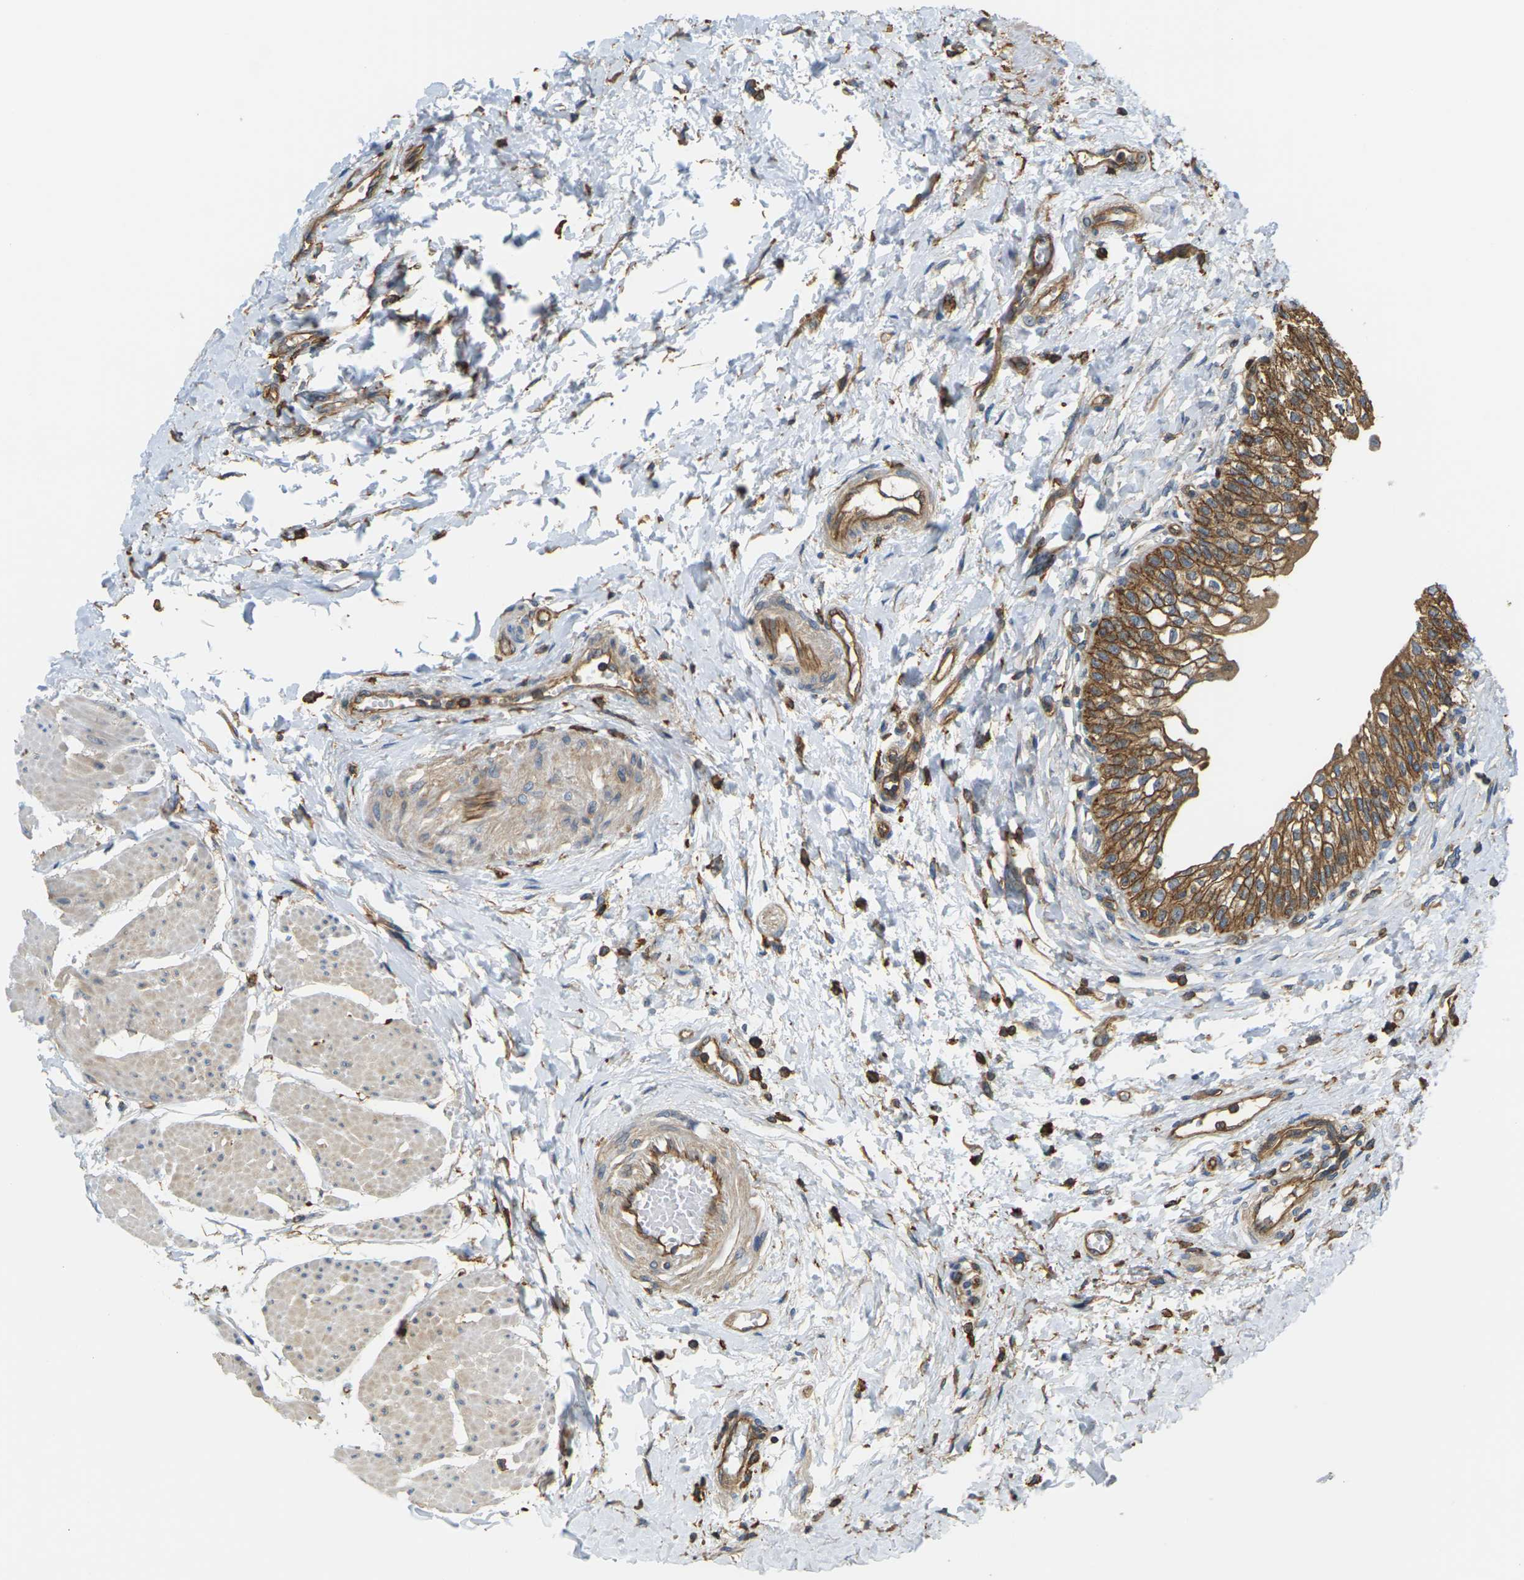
{"staining": {"intensity": "moderate", "quantity": ">75%", "location": "cytoplasmic/membranous"}, "tissue": "urinary bladder", "cell_type": "Urothelial cells", "image_type": "normal", "snomed": [{"axis": "morphology", "description": "Normal tissue, NOS"}, {"axis": "topography", "description": "Urinary bladder"}], "caption": "Immunohistochemical staining of unremarkable human urinary bladder reveals moderate cytoplasmic/membranous protein positivity in approximately >75% of urothelial cells.", "gene": "IQGAP1", "patient": {"sex": "male", "age": 55}}